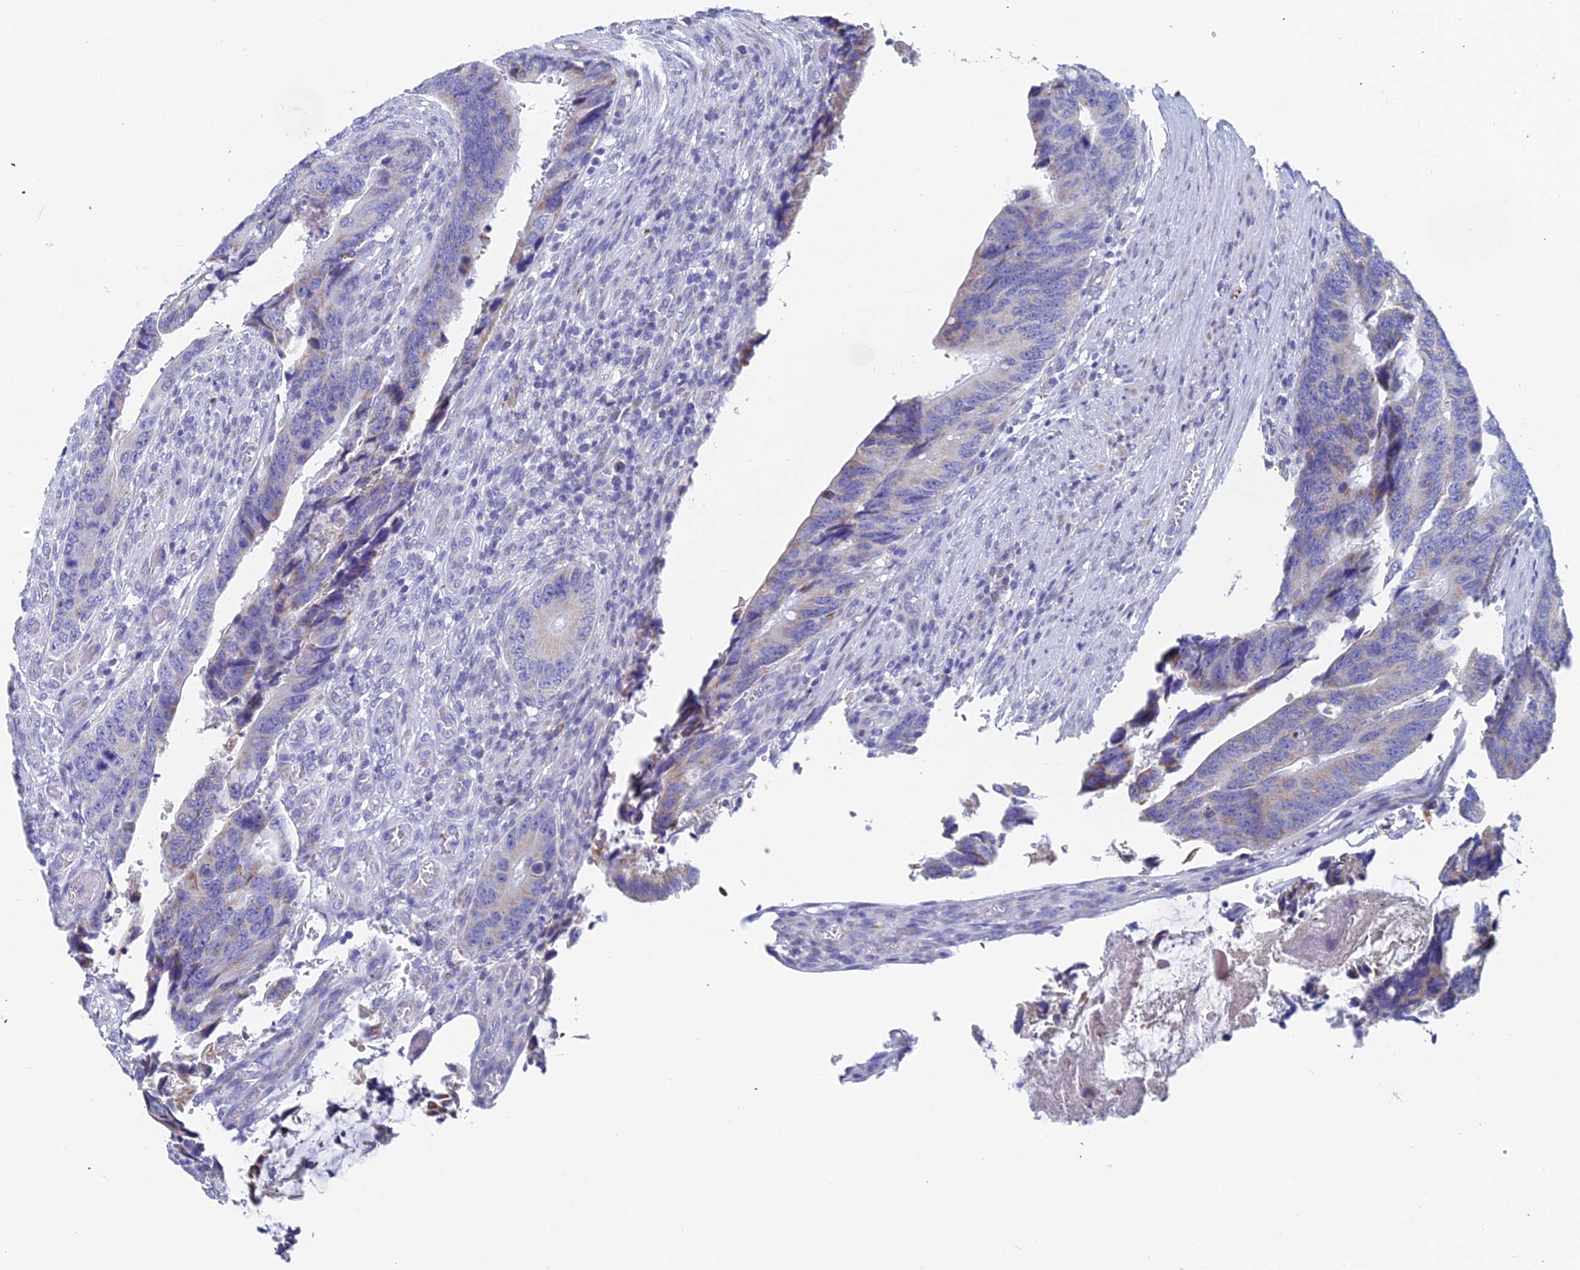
{"staining": {"intensity": "weak", "quantity": "<25%", "location": "cytoplasmic/membranous"}, "tissue": "colorectal cancer", "cell_type": "Tumor cells", "image_type": "cancer", "snomed": [{"axis": "morphology", "description": "Adenocarcinoma, NOS"}, {"axis": "topography", "description": "Colon"}], "caption": "This is an IHC photomicrograph of colorectal cancer (adenocarcinoma). There is no positivity in tumor cells.", "gene": "ACSM1", "patient": {"sex": "male", "age": 87}}